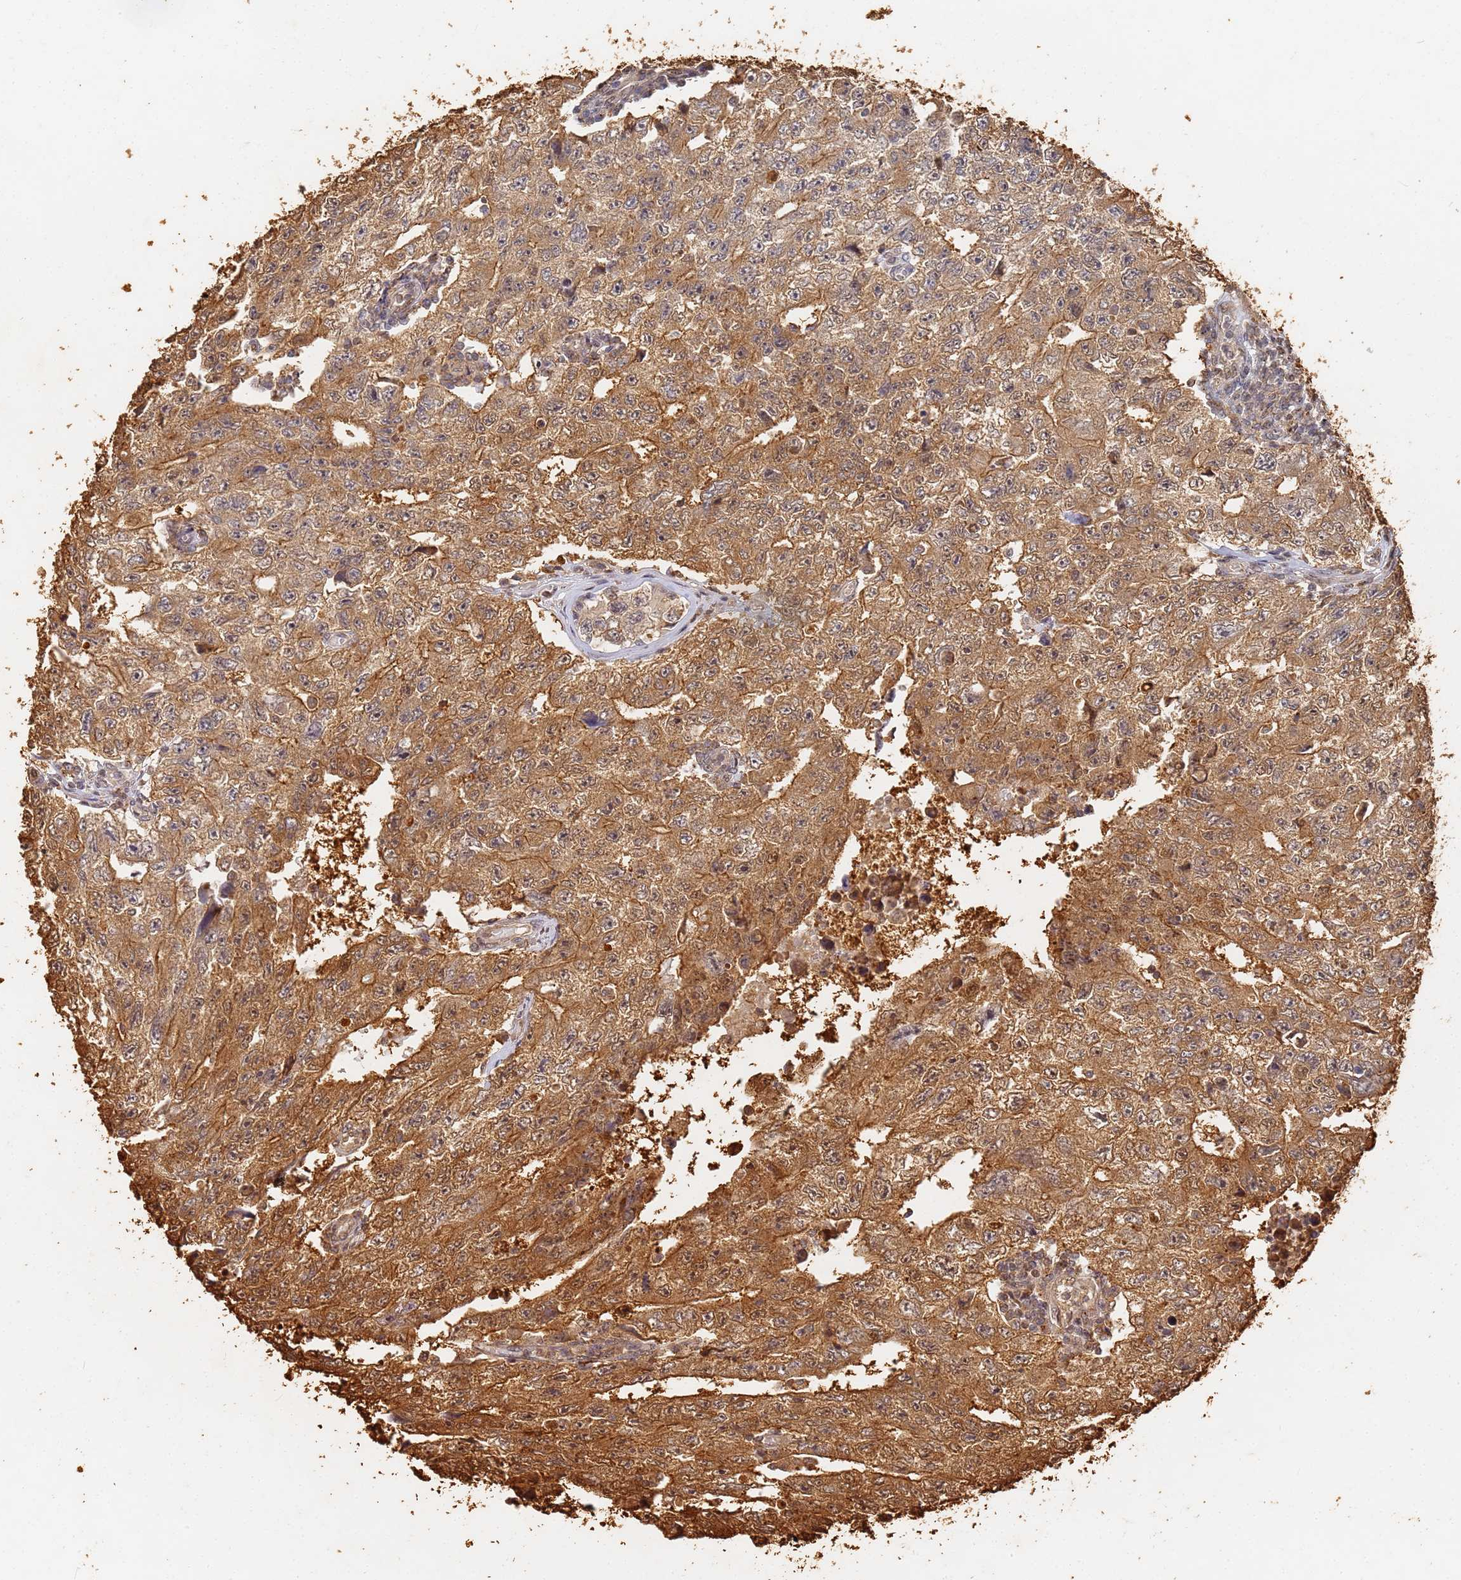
{"staining": {"intensity": "strong", "quantity": ">75%", "location": "cytoplasmic/membranous"}, "tissue": "testis cancer", "cell_type": "Tumor cells", "image_type": "cancer", "snomed": [{"axis": "morphology", "description": "Carcinoma, Embryonal, NOS"}, {"axis": "topography", "description": "Testis"}], "caption": "Tumor cells reveal high levels of strong cytoplasmic/membranous expression in approximately >75% of cells in human testis cancer. (DAB IHC with brightfield microscopy, high magnification).", "gene": "JAK2", "patient": {"sex": "male", "age": 17}}